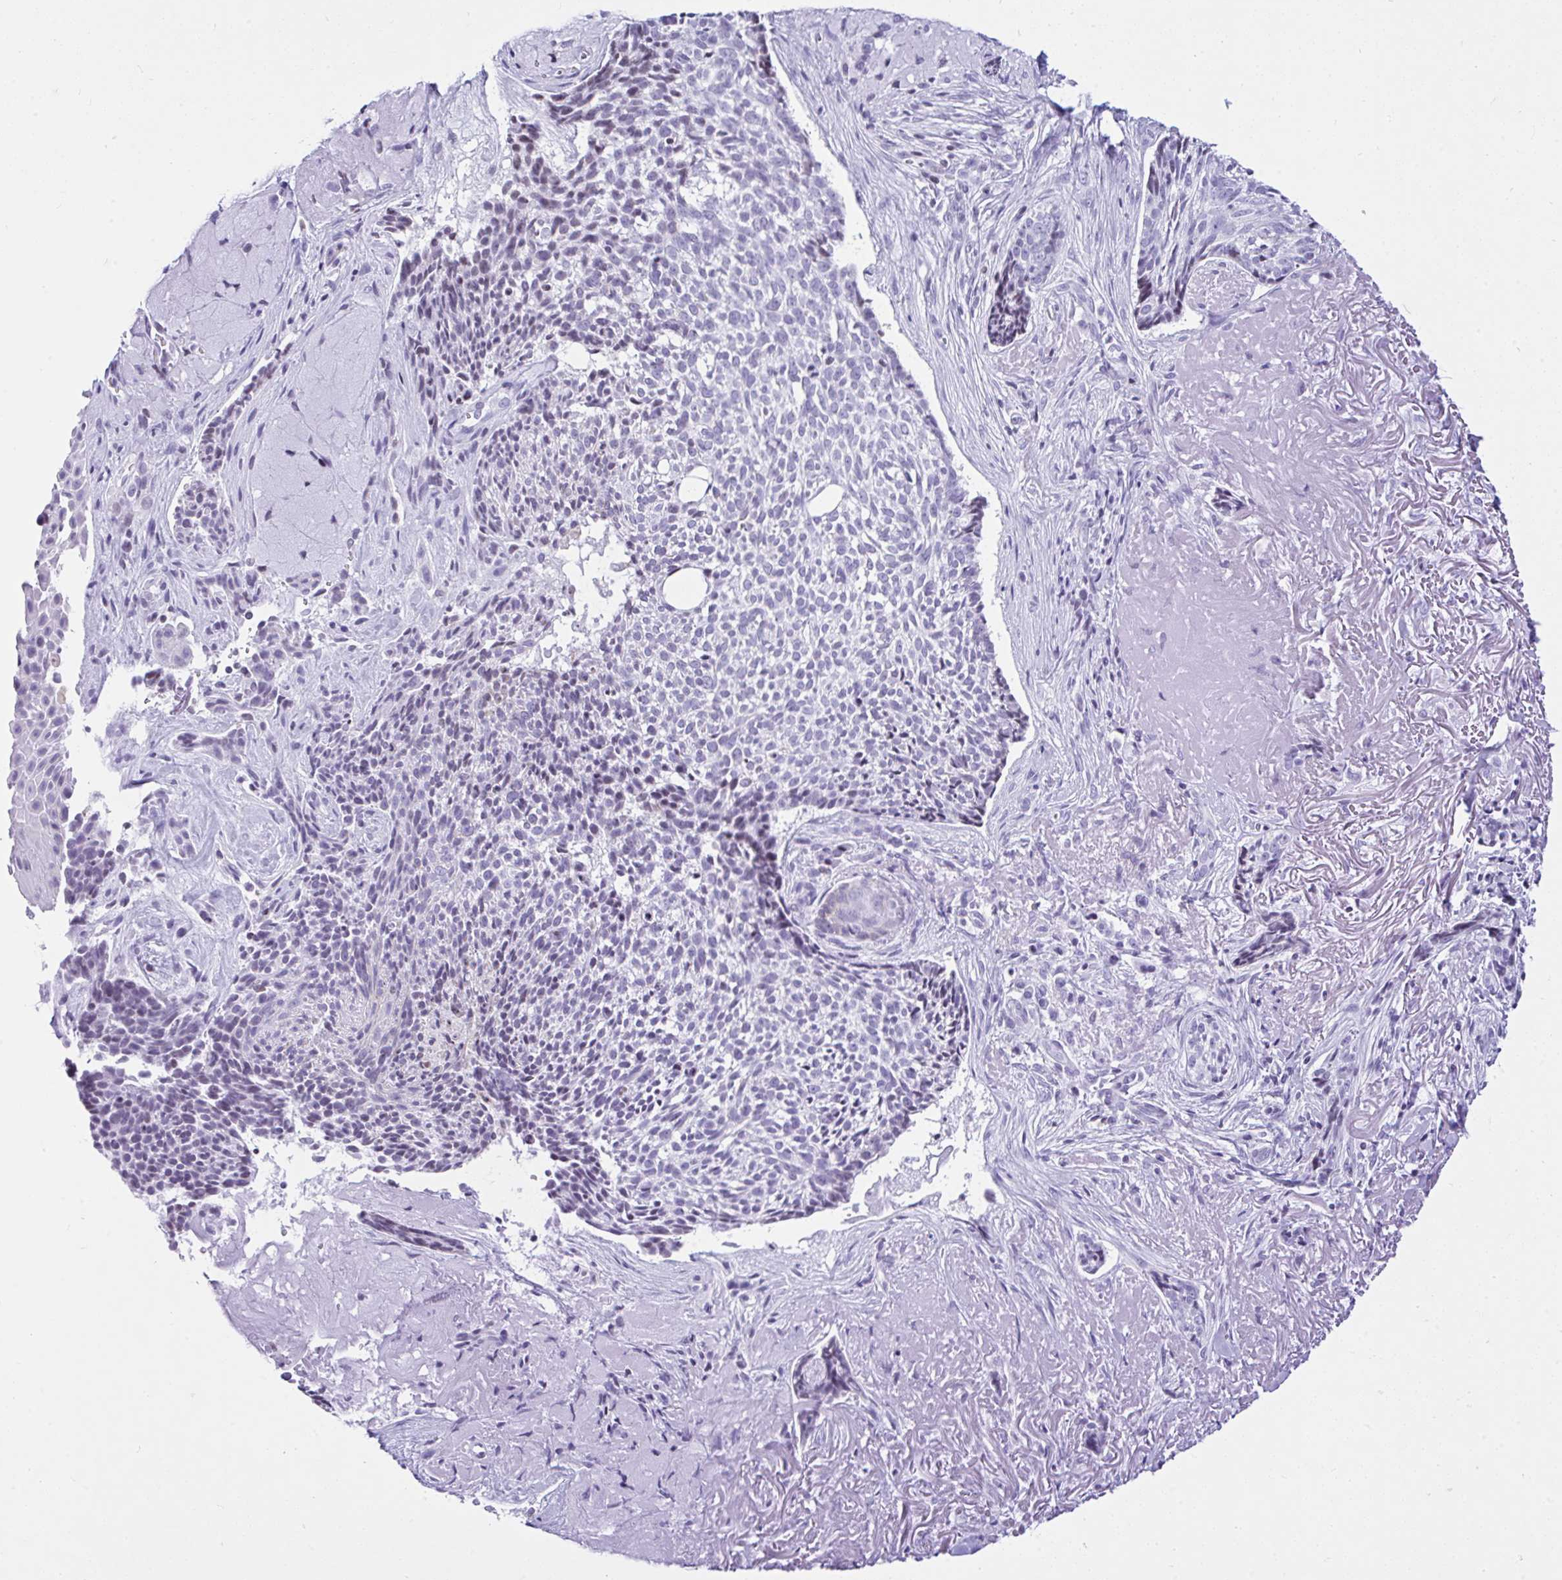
{"staining": {"intensity": "negative", "quantity": "none", "location": "none"}, "tissue": "skin cancer", "cell_type": "Tumor cells", "image_type": "cancer", "snomed": [{"axis": "morphology", "description": "Basal cell carcinoma"}, {"axis": "topography", "description": "Skin"}, {"axis": "topography", "description": "Skin of face"}], "caption": "Immunohistochemistry (IHC) photomicrograph of neoplastic tissue: human basal cell carcinoma (skin) stained with DAB exhibits no significant protein positivity in tumor cells.", "gene": "KRT27", "patient": {"sex": "female", "age": 95}}